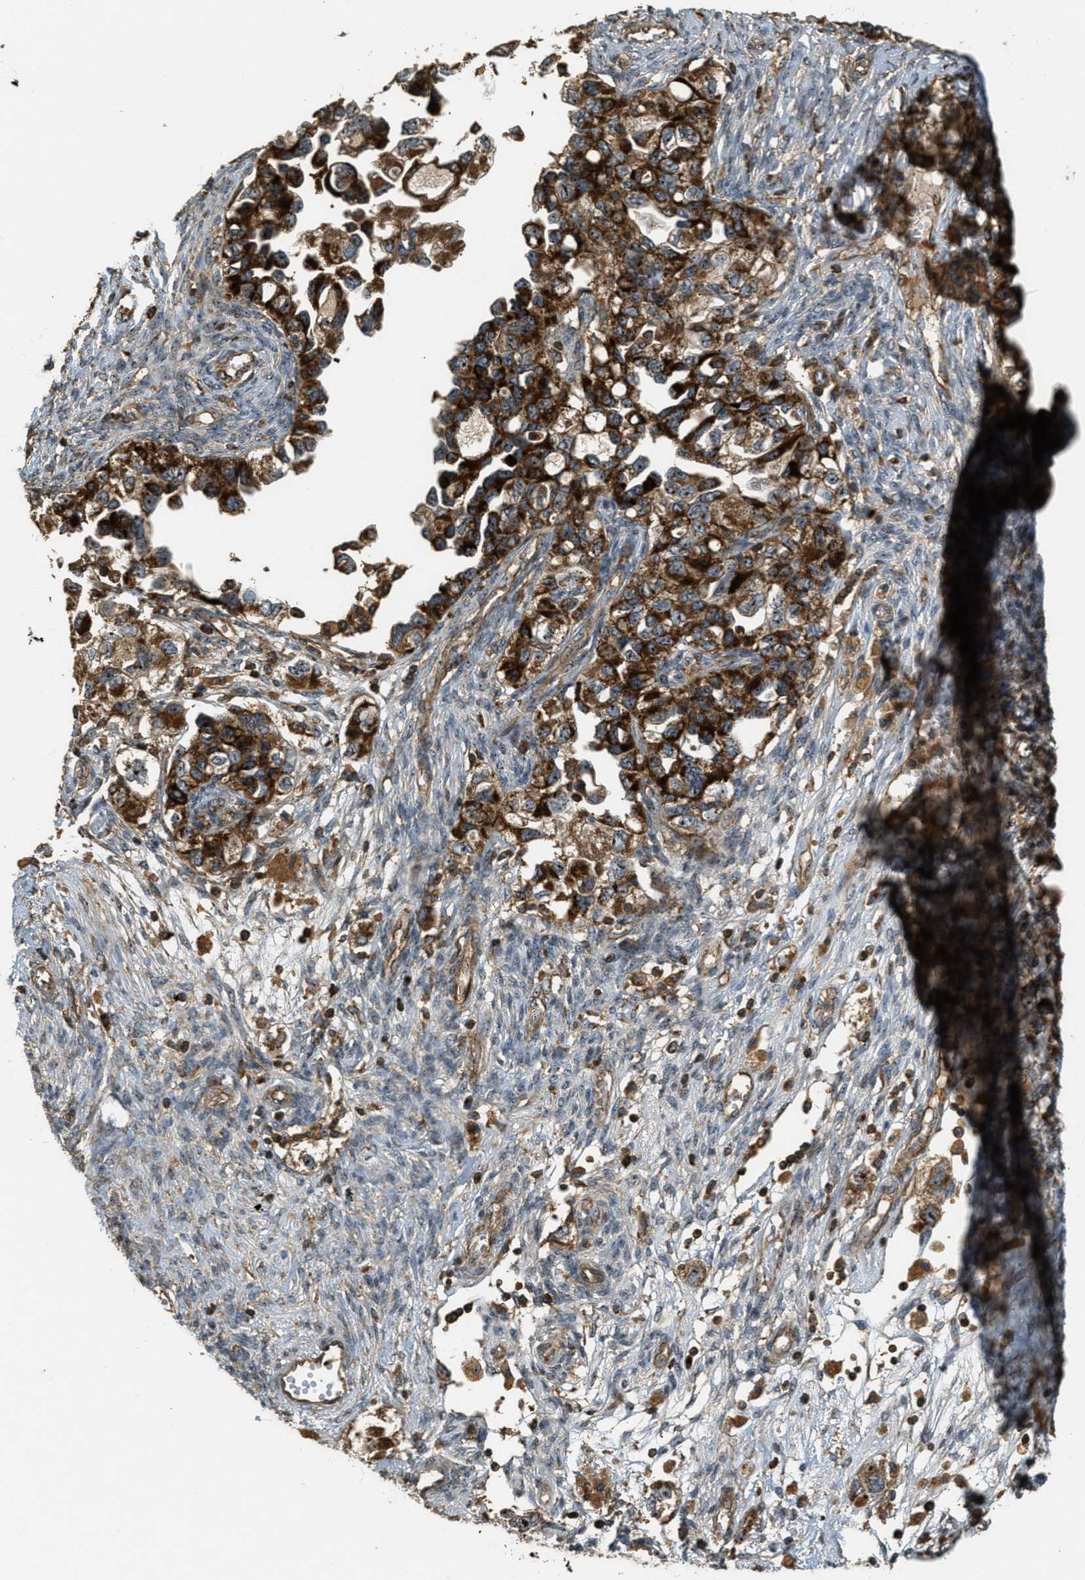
{"staining": {"intensity": "strong", "quantity": ">75%", "location": "cytoplasmic/membranous,nuclear"}, "tissue": "ovarian cancer", "cell_type": "Tumor cells", "image_type": "cancer", "snomed": [{"axis": "morphology", "description": "Carcinoma, NOS"}, {"axis": "morphology", "description": "Cystadenocarcinoma, serous, NOS"}, {"axis": "topography", "description": "Ovary"}], "caption": "Tumor cells reveal high levels of strong cytoplasmic/membranous and nuclear positivity in about >75% of cells in human ovarian cancer (carcinoma).", "gene": "LRP12", "patient": {"sex": "female", "age": 69}}